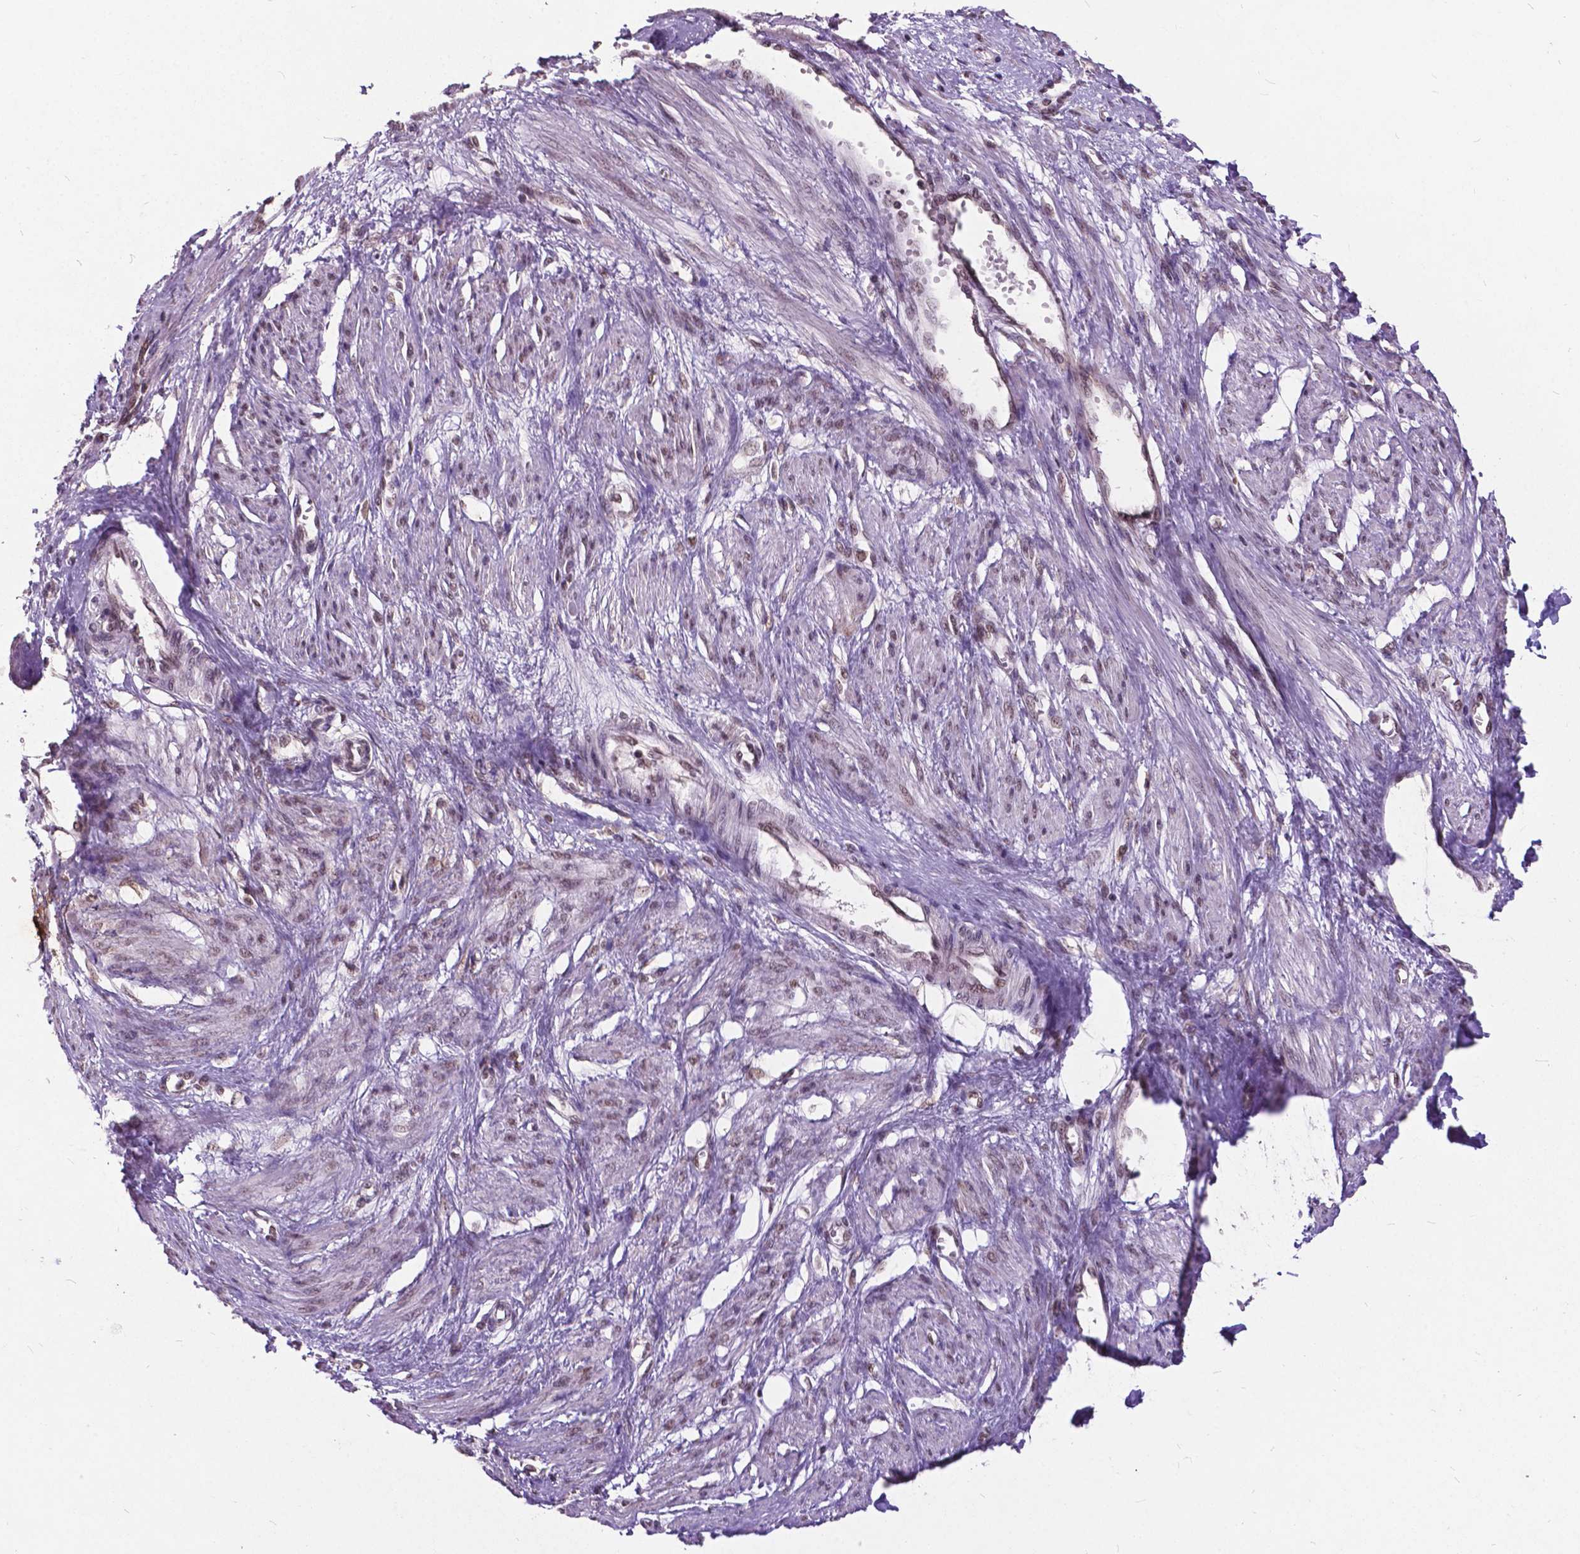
{"staining": {"intensity": "weak", "quantity": "<25%", "location": "nuclear"}, "tissue": "smooth muscle", "cell_type": "Smooth muscle cells", "image_type": "normal", "snomed": [{"axis": "morphology", "description": "Normal tissue, NOS"}, {"axis": "topography", "description": "Smooth muscle"}, {"axis": "topography", "description": "Uterus"}], "caption": "This is a micrograph of immunohistochemistry (IHC) staining of unremarkable smooth muscle, which shows no expression in smooth muscle cells.", "gene": "MSH2", "patient": {"sex": "female", "age": 39}}